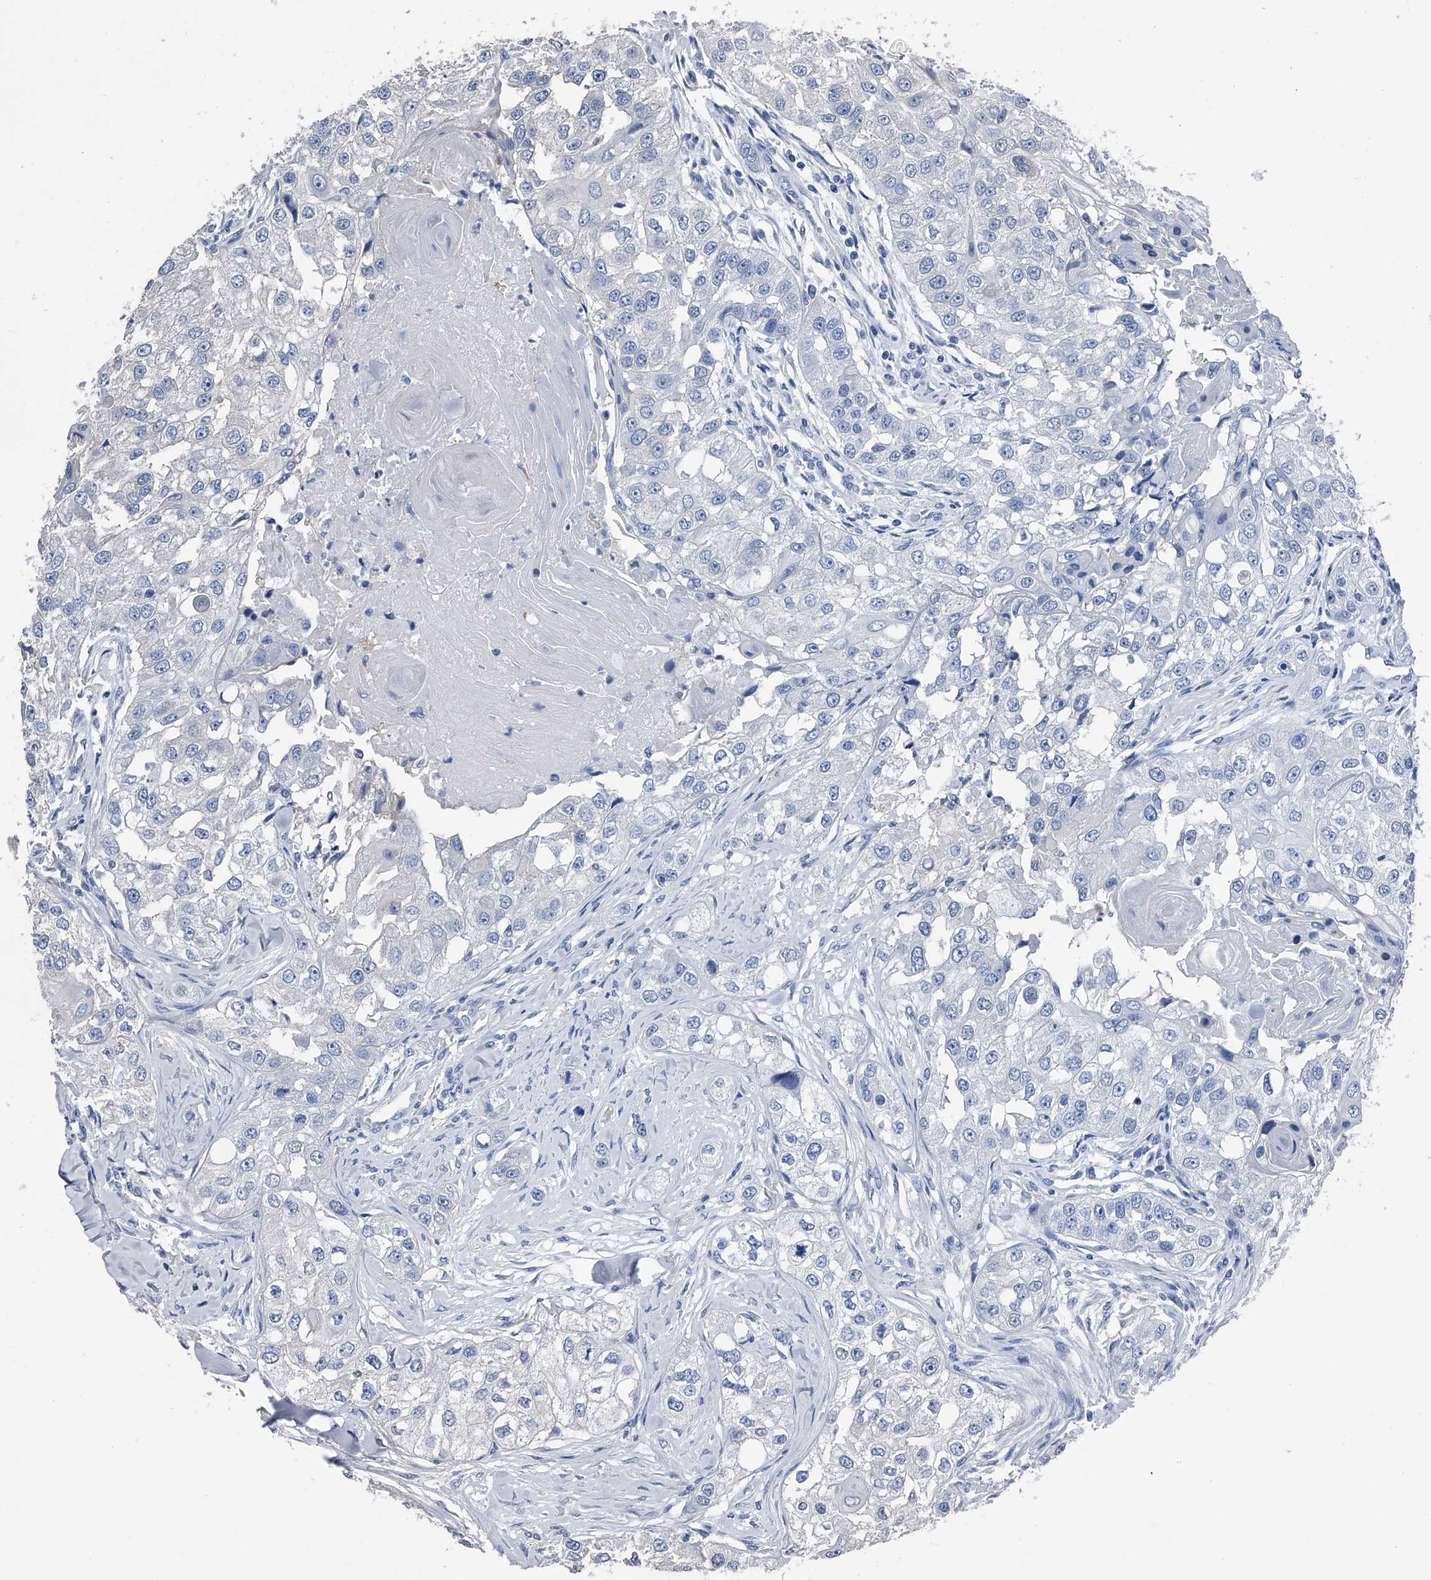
{"staining": {"intensity": "negative", "quantity": "none", "location": "none"}, "tissue": "head and neck cancer", "cell_type": "Tumor cells", "image_type": "cancer", "snomed": [{"axis": "morphology", "description": "Normal tissue, NOS"}, {"axis": "morphology", "description": "Squamous cell carcinoma, NOS"}, {"axis": "topography", "description": "Skeletal muscle"}, {"axis": "topography", "description": "Head-Neck"}], "caption": "Head and neck cancer (squamous cell carcinoma) was stained to show a protein in brown. There is no significant expression in tumor cells. (DAB (3,3'-diaminobenzidine) IHC, high magnification).", "gene": "KIF13A", "patient": {"sex": "male", "age": 51}}